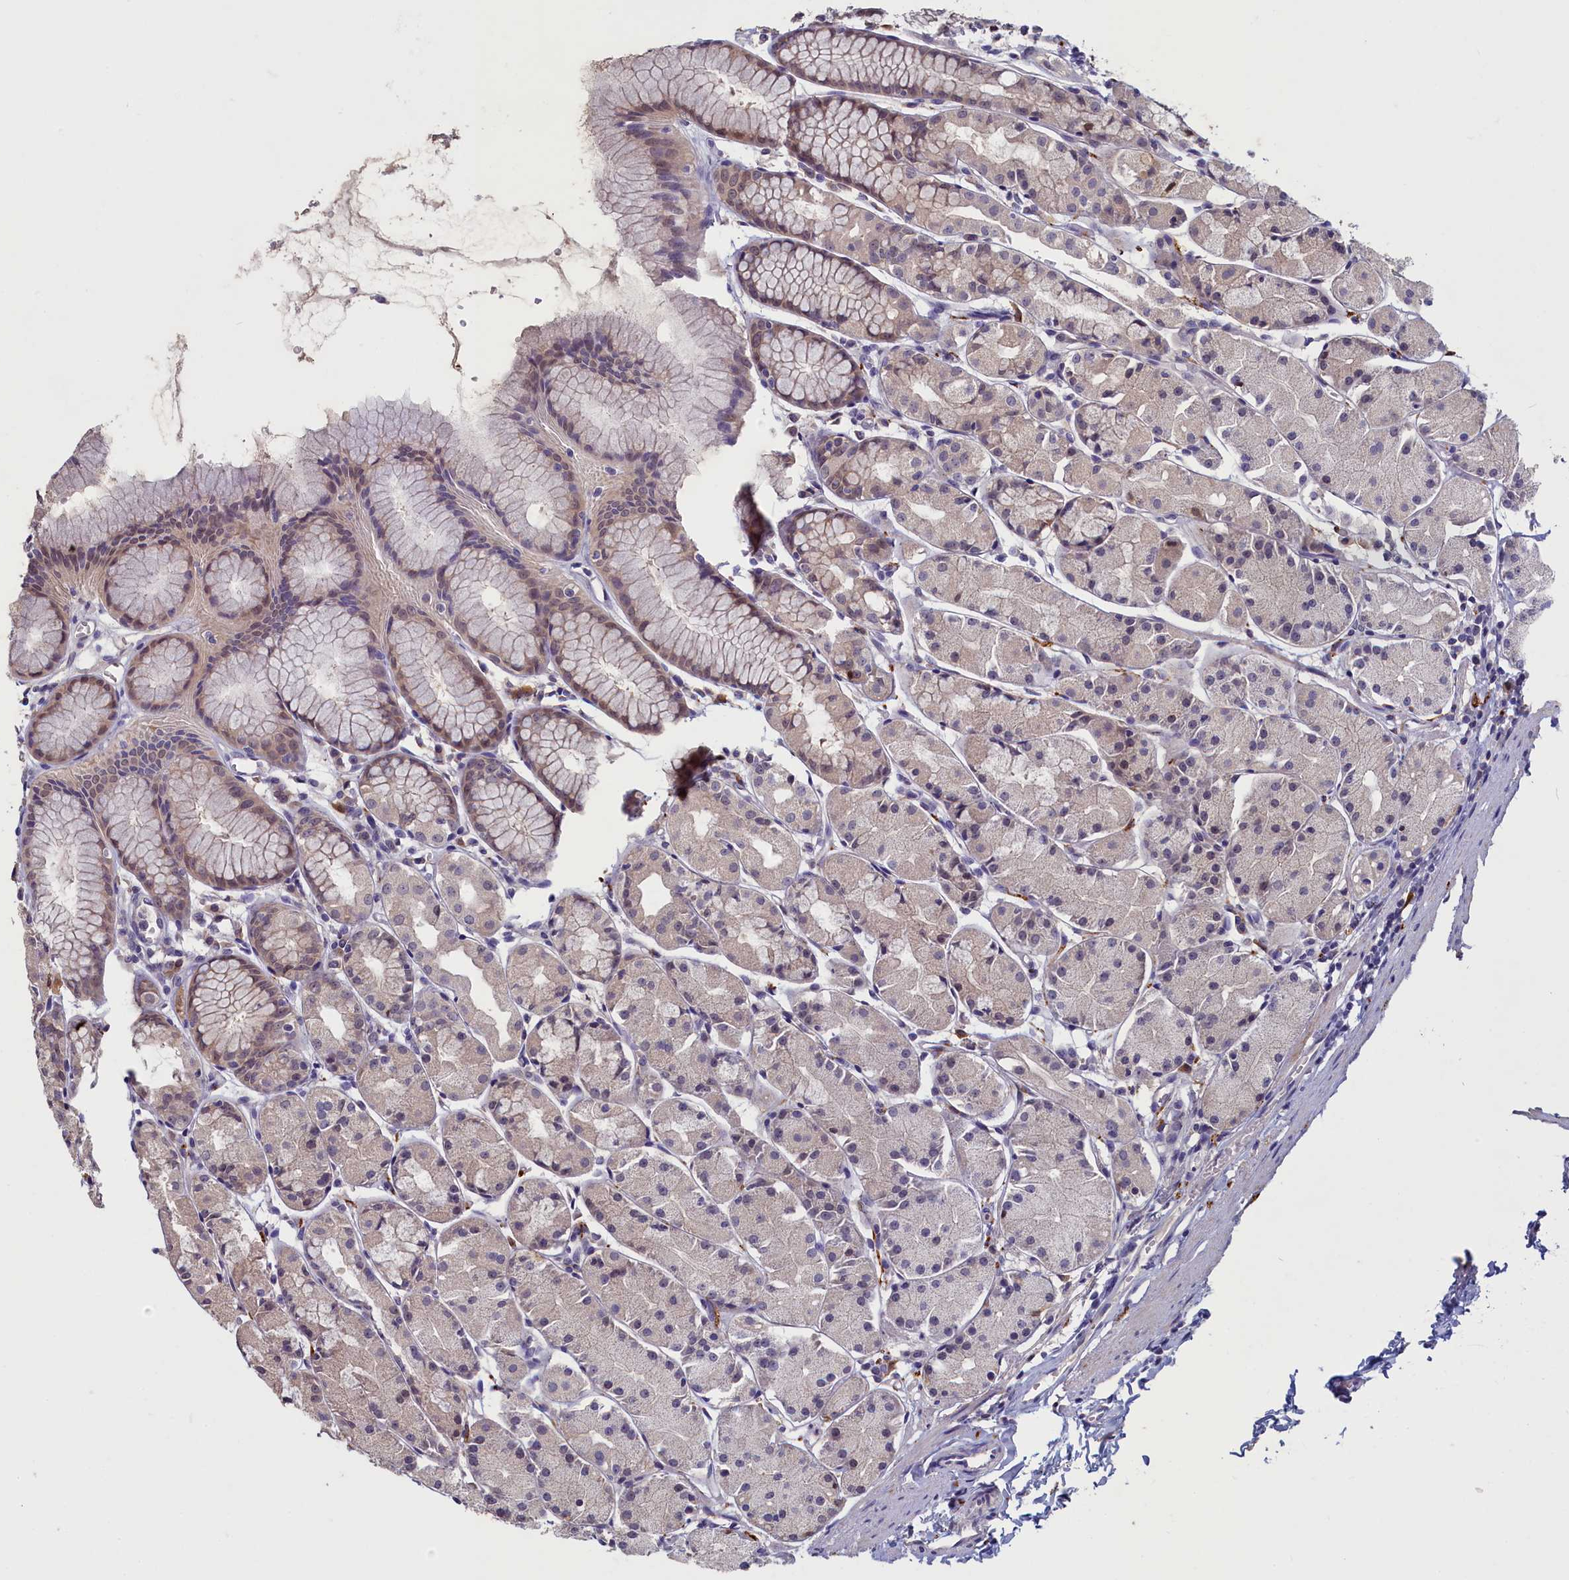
{"staining": {"intensity": "weak", "quantity": "<25%", "location": "cytoplasmic/membranous,nuclear"}, "tissue": "stomach", "cell_type": "Glandular cells", "image_type": "normal", "snomed": [{"axis": "morphology", "description": "Normal tissue, NOS"}, {"axis": "topography", "description": "Stomach, upper"}], "caption": "Immunohistochemistry micrograph of benign stomach: human stomach stained with DAB demonstrates no significant protein expression in glandular cells.", "gene": "UCHL3", "patient": {"sex": "male", "age": 47}}